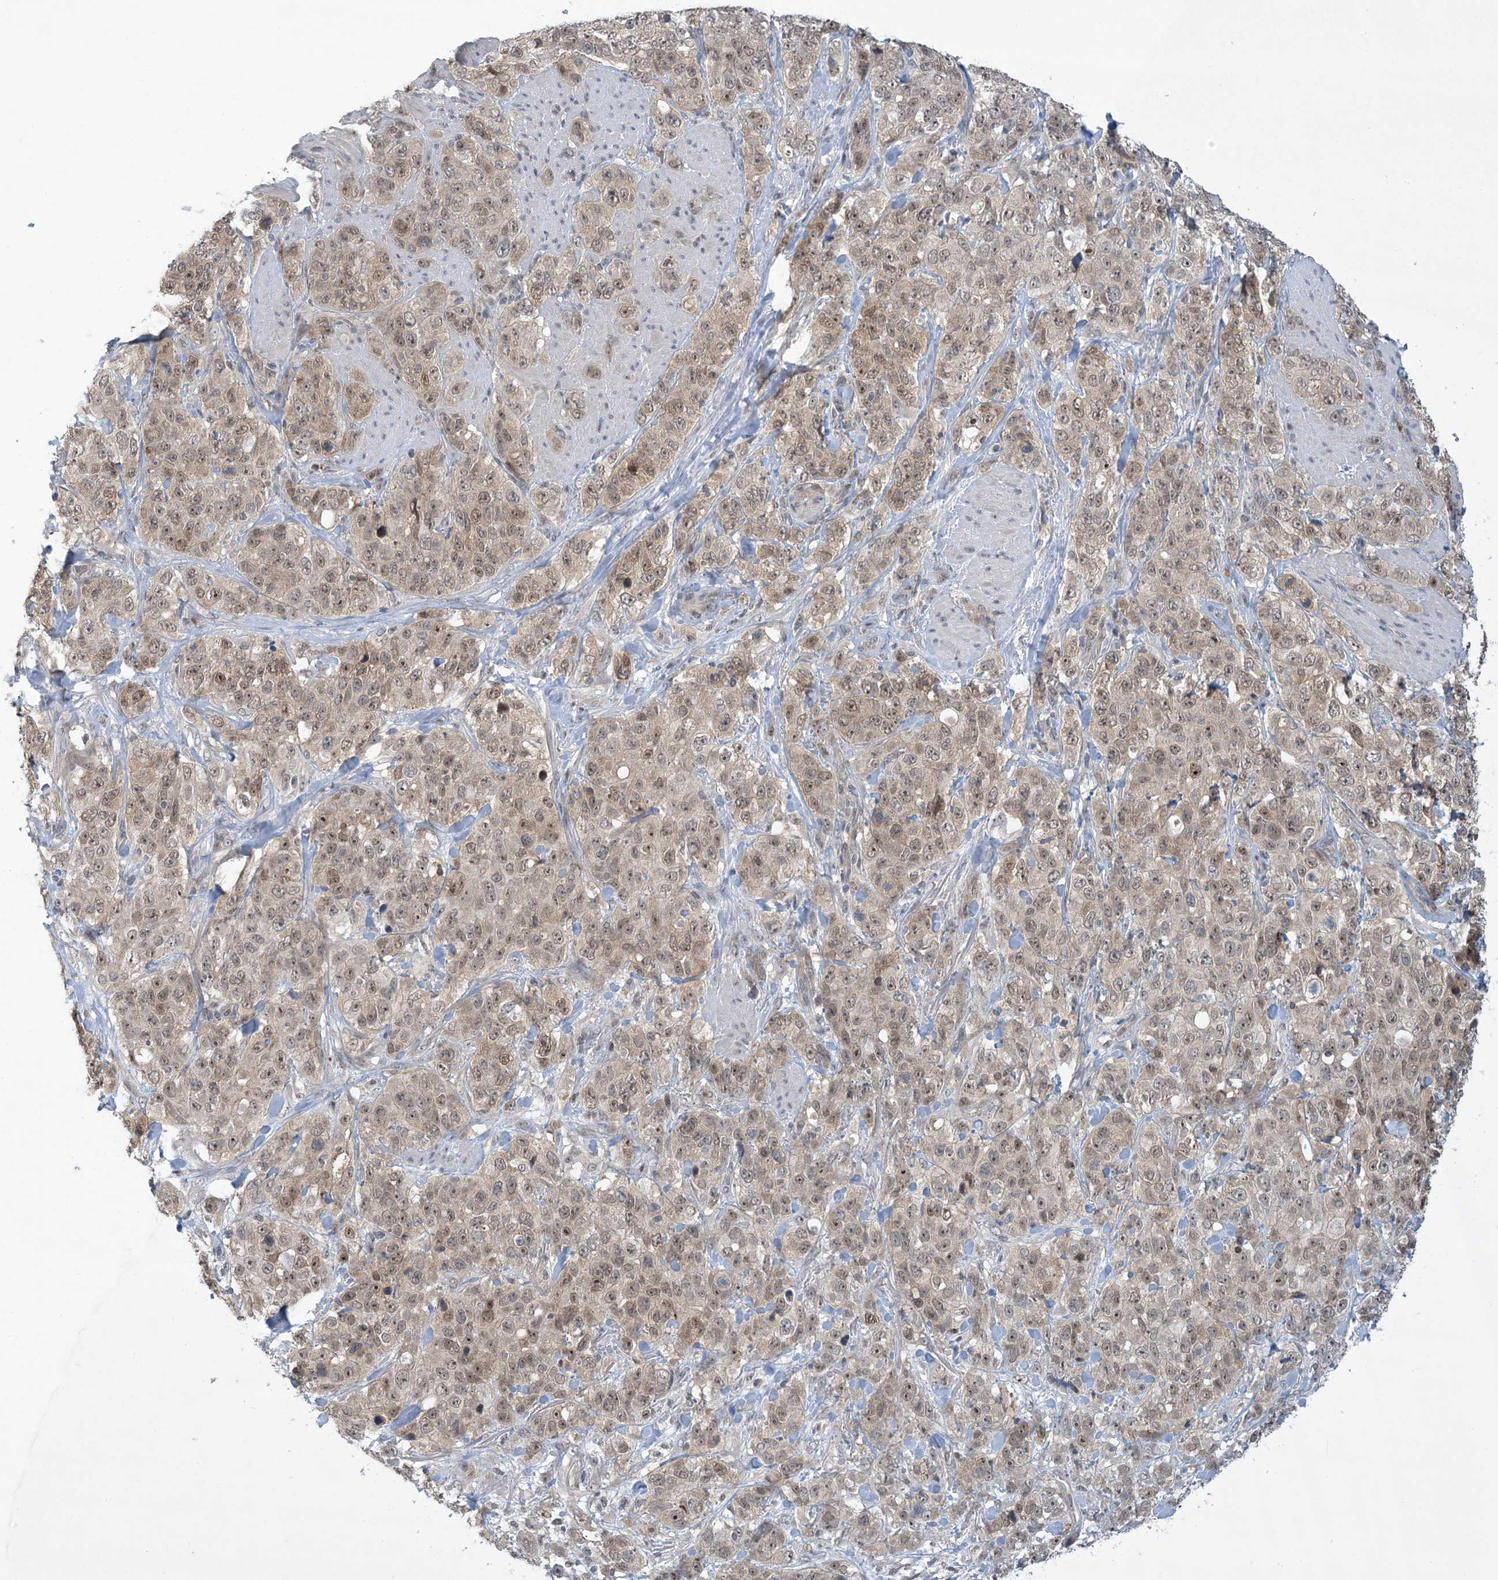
{"staining": {"intensity": "weak", "quantity": ">75%", "location": "nuclear"}, "tissue": "stomach cancer", "cell_type": "Tumor cells", "image_type": "cancer", "snomed": [{"axis": "morphology", "description": "Adenocarcinoma, NOS"}, {"axis": "topography", "description": "Stomach"}], "caption": "Immunohistochemistry (IHC) photomicrograph of human stomach cancer (adenocarcinoma) stained for a protein (brown), which exhibits low levels of weak nuclear expression in approximately >75% of tumor cells.", "gene": "UBE2E1", "patient": {"sex": "male", "age": 48}}